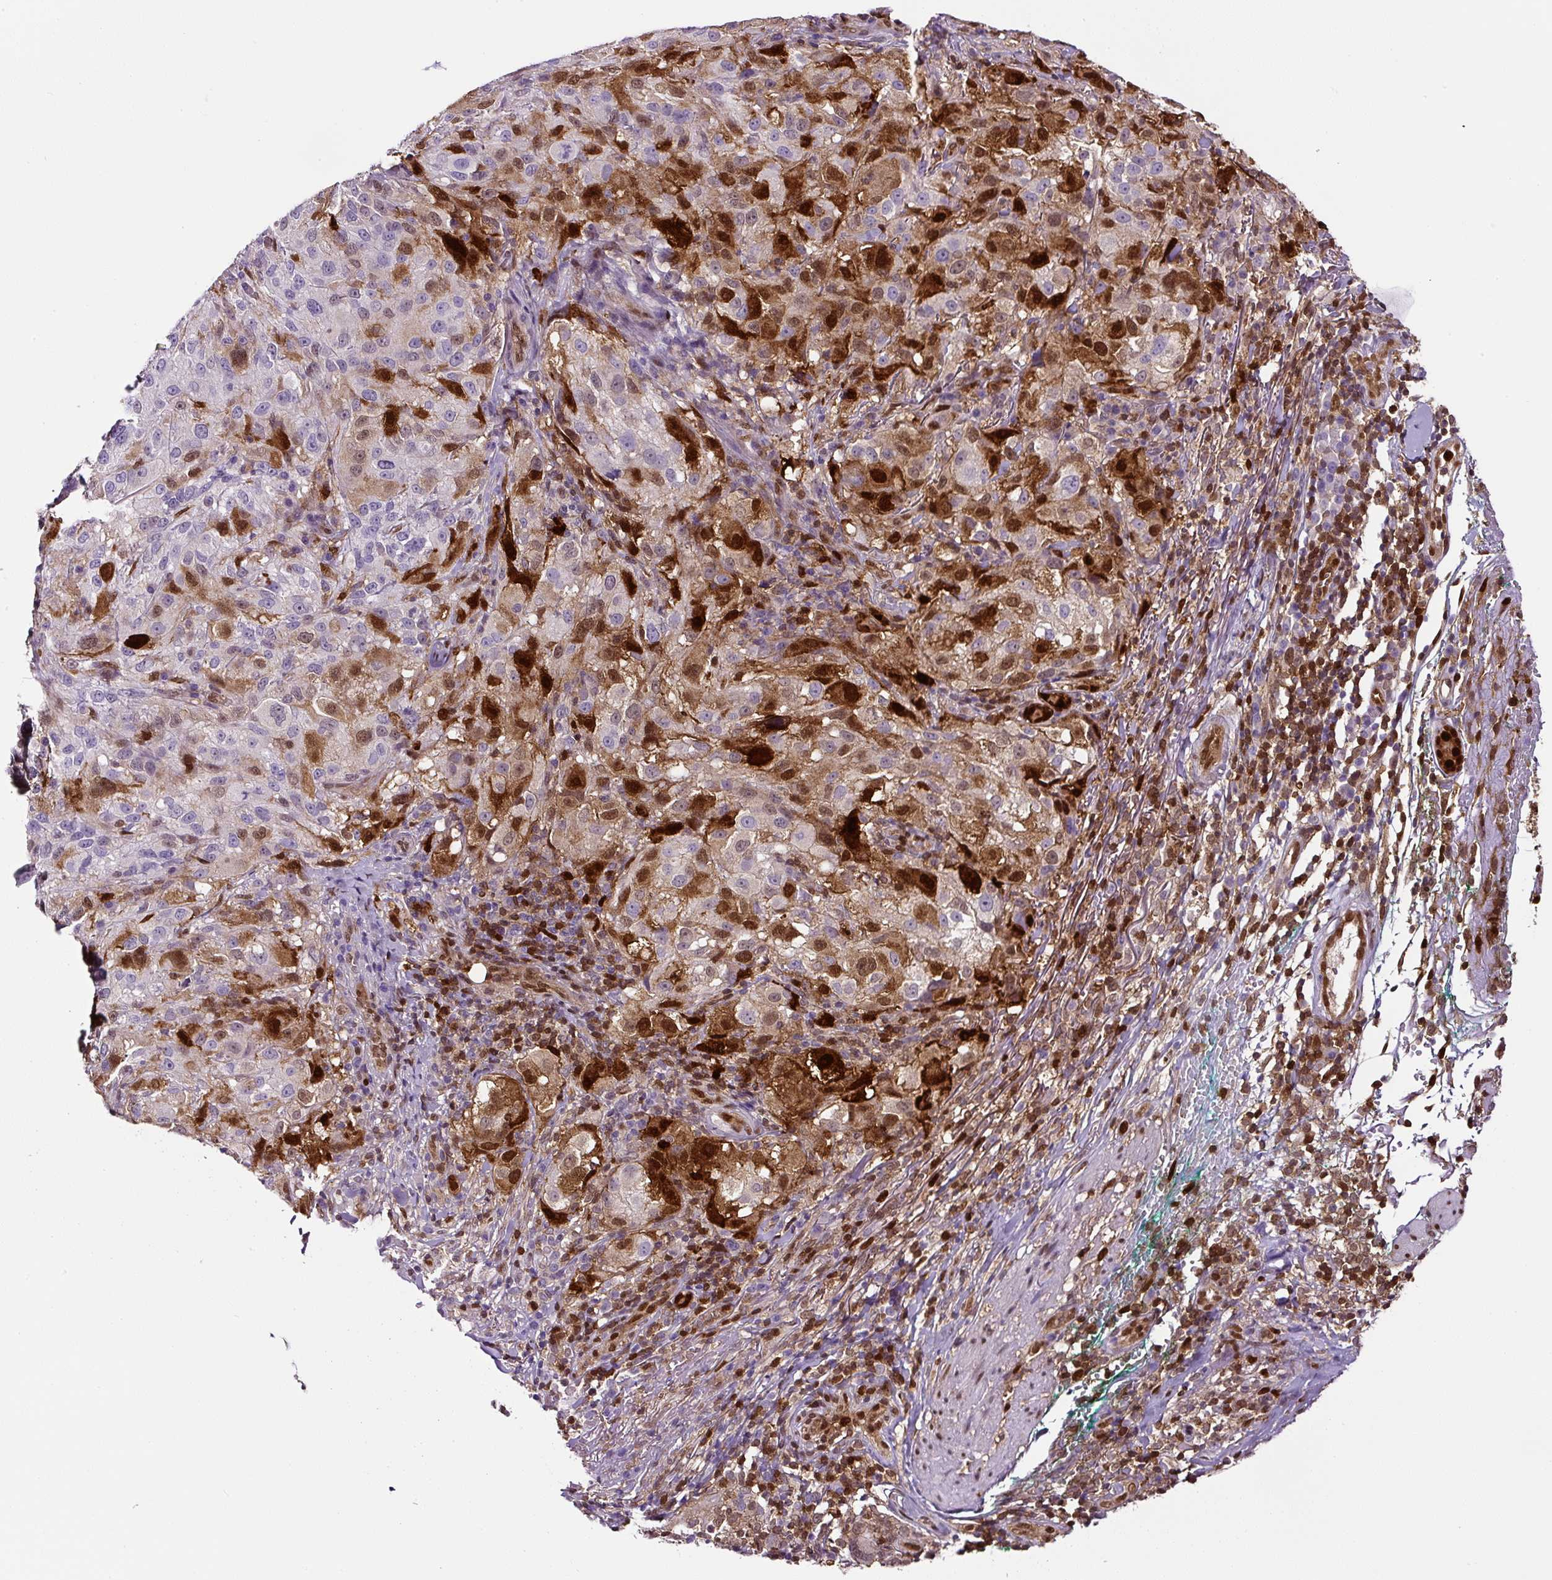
{"staining": {"intensity": "strong", "quantity": "<25%", "location": "cytoplasmic/membranous,nuclear"}, "tissue": "melanoma", "cell_type": "Tumor cells", "image_type": "cancer", "snomed": [{"axis": "morphology", "description": "Necrosis, NOS"}, {"axis": "morphology", "description": "Malignant melanoma, NOS"}, {"axis": "topography", "description": "Skin"}], "caption": "Immunohistochemistry micrograph of neoplastic tissue: malignant melanoma stained using immunohistochemistry reveals medium levels of strong protein expression localized specifically in the cytoplasmic/membranous and nuclear of tumor cells, appearing as a cytoplasmic/membranous and nuclear brown color.", "gene": "ANXA1", "patient": {"sex": "female", "age": 87}}